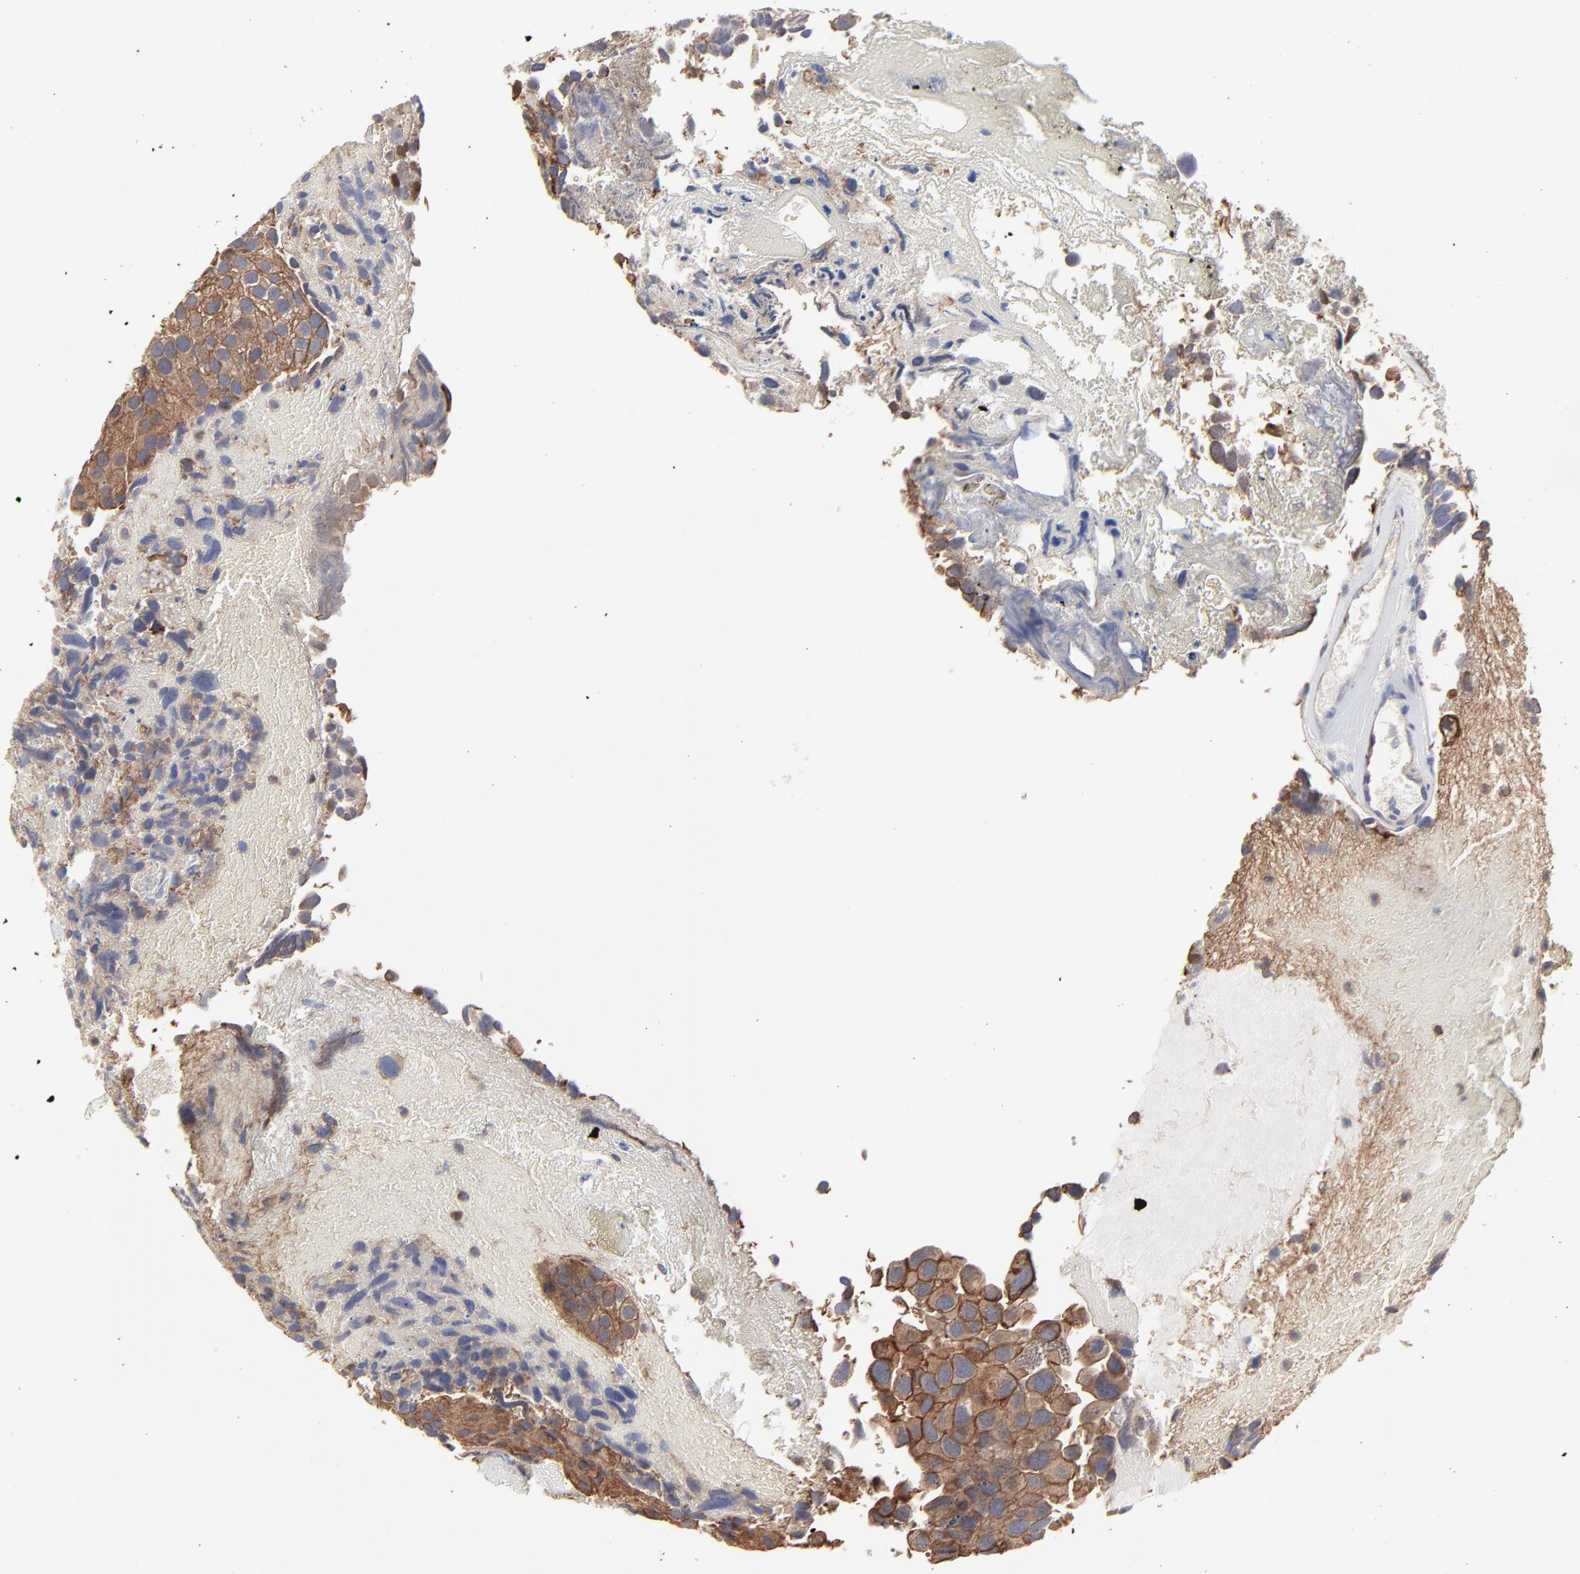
{"staining": {"intensity": "moderate", "quantity": ">75%", "location": "cytoplasmic/membranous"}, "tissue": "urothelial cancer", "cell_type": "Tumor cells", "image_type": "cancer", "snomed": [{"axis": "morphology", "description": "Urothelial carcinoma, High grade"}, {"axis": "topography", "description": "Urinary bladder"}], "caption": "Human urothelial cancer stained for a protein (brown) exhibits moderate cytoplasmic/membranous positive positivity in approximately >75% of tumor cells.", "gene": "ARMT1", "patient": {"sex": "male", "age": 72}}